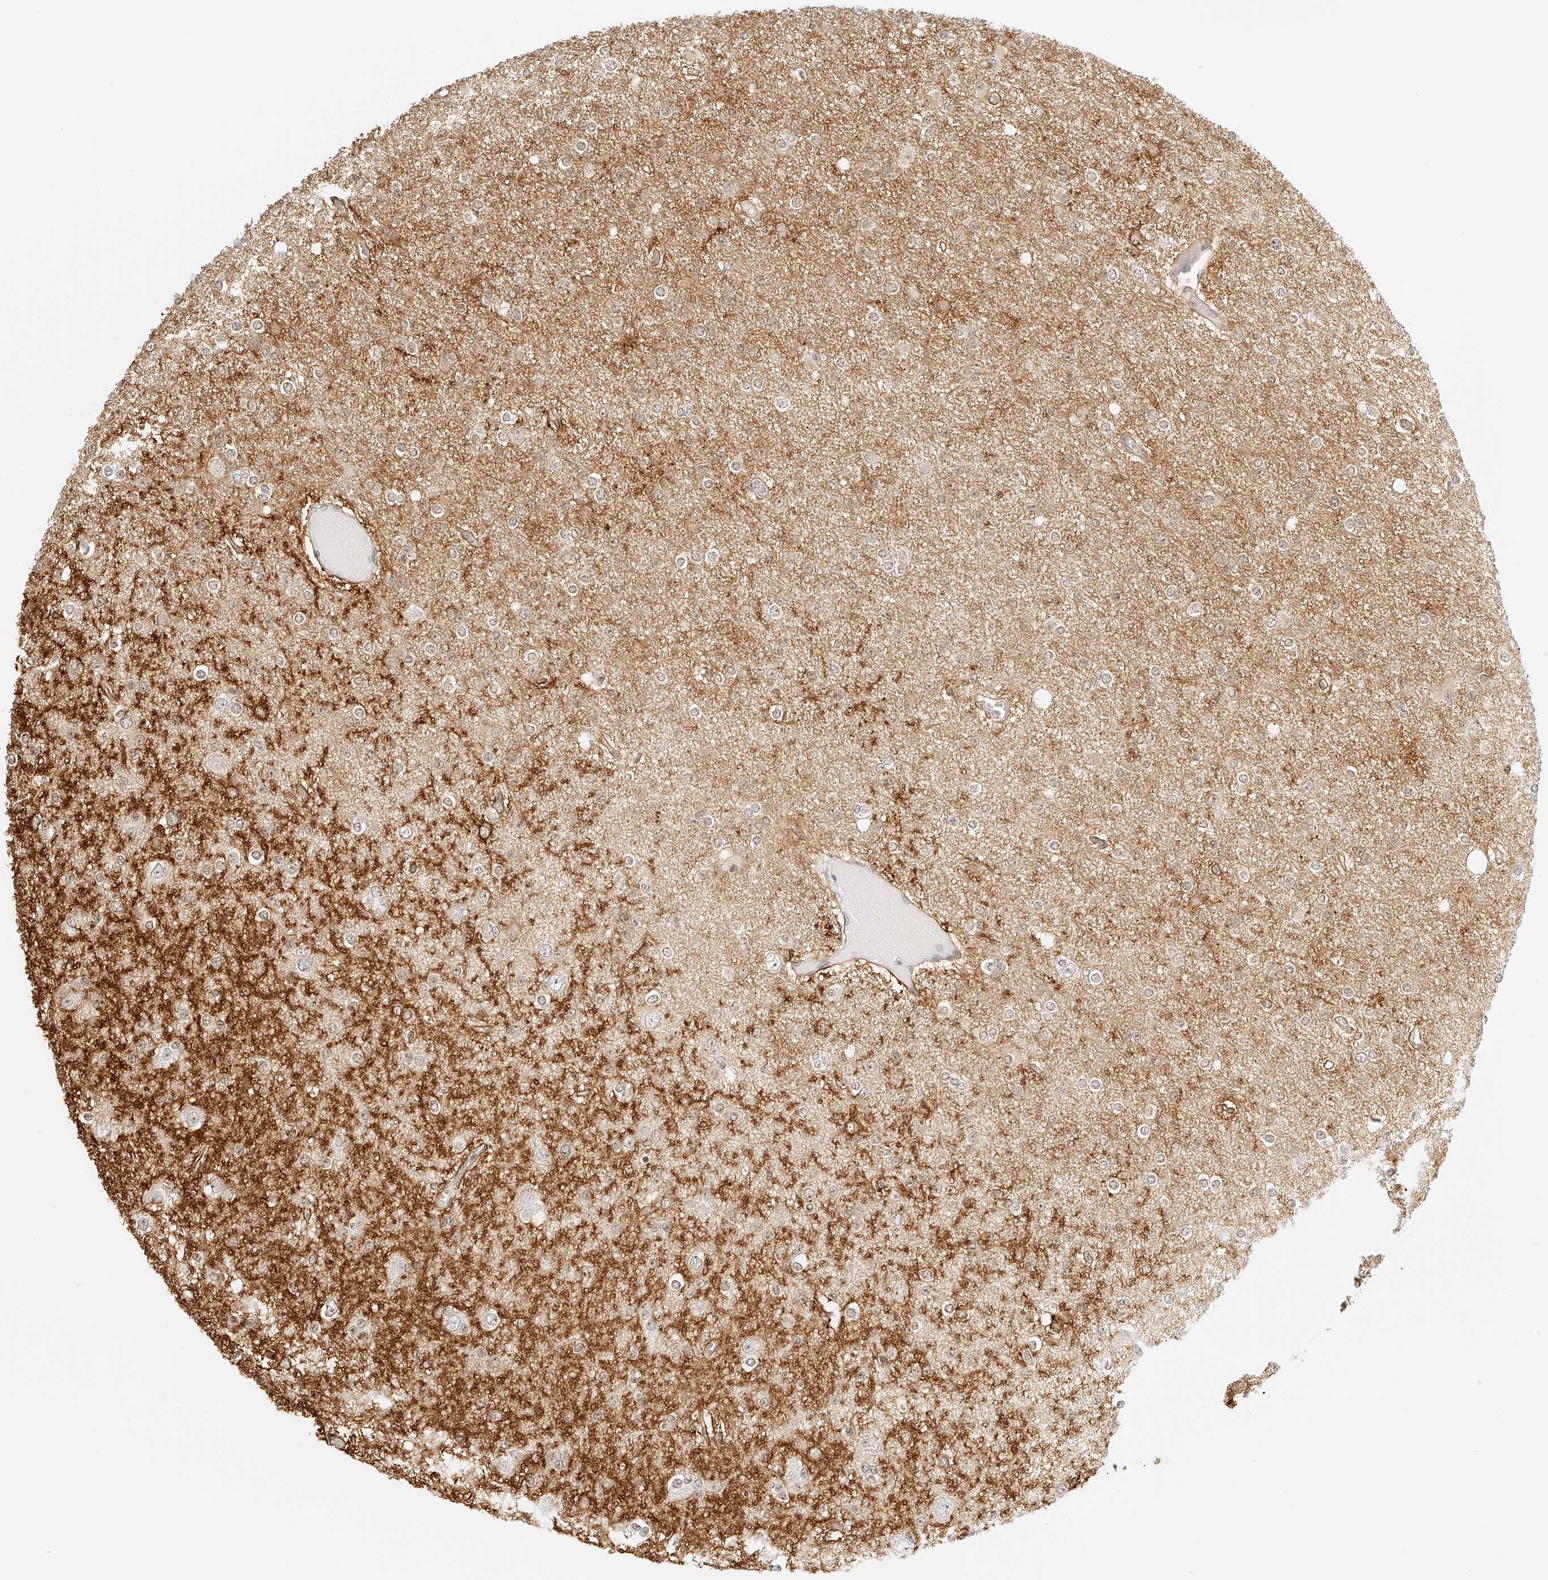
{"staining": {"intensity": "negative", "quantity": "none", "location": "none"}, "tissue": "glioma", "cell_type": "Tumor cells", "image_type": "cancer", "snomed": [{"axis": "morphology", "description": "Glioma, malignant, Low grade"}, {"axis": "topography", "description": "Brain"}], "caption": "A high-resolution histopathology image shows IHC staining of glioma, which demonstrates no significant staining in tumor cells.", "gene": "ZFP69", "patient": {"sex": "female", "age": 22}}